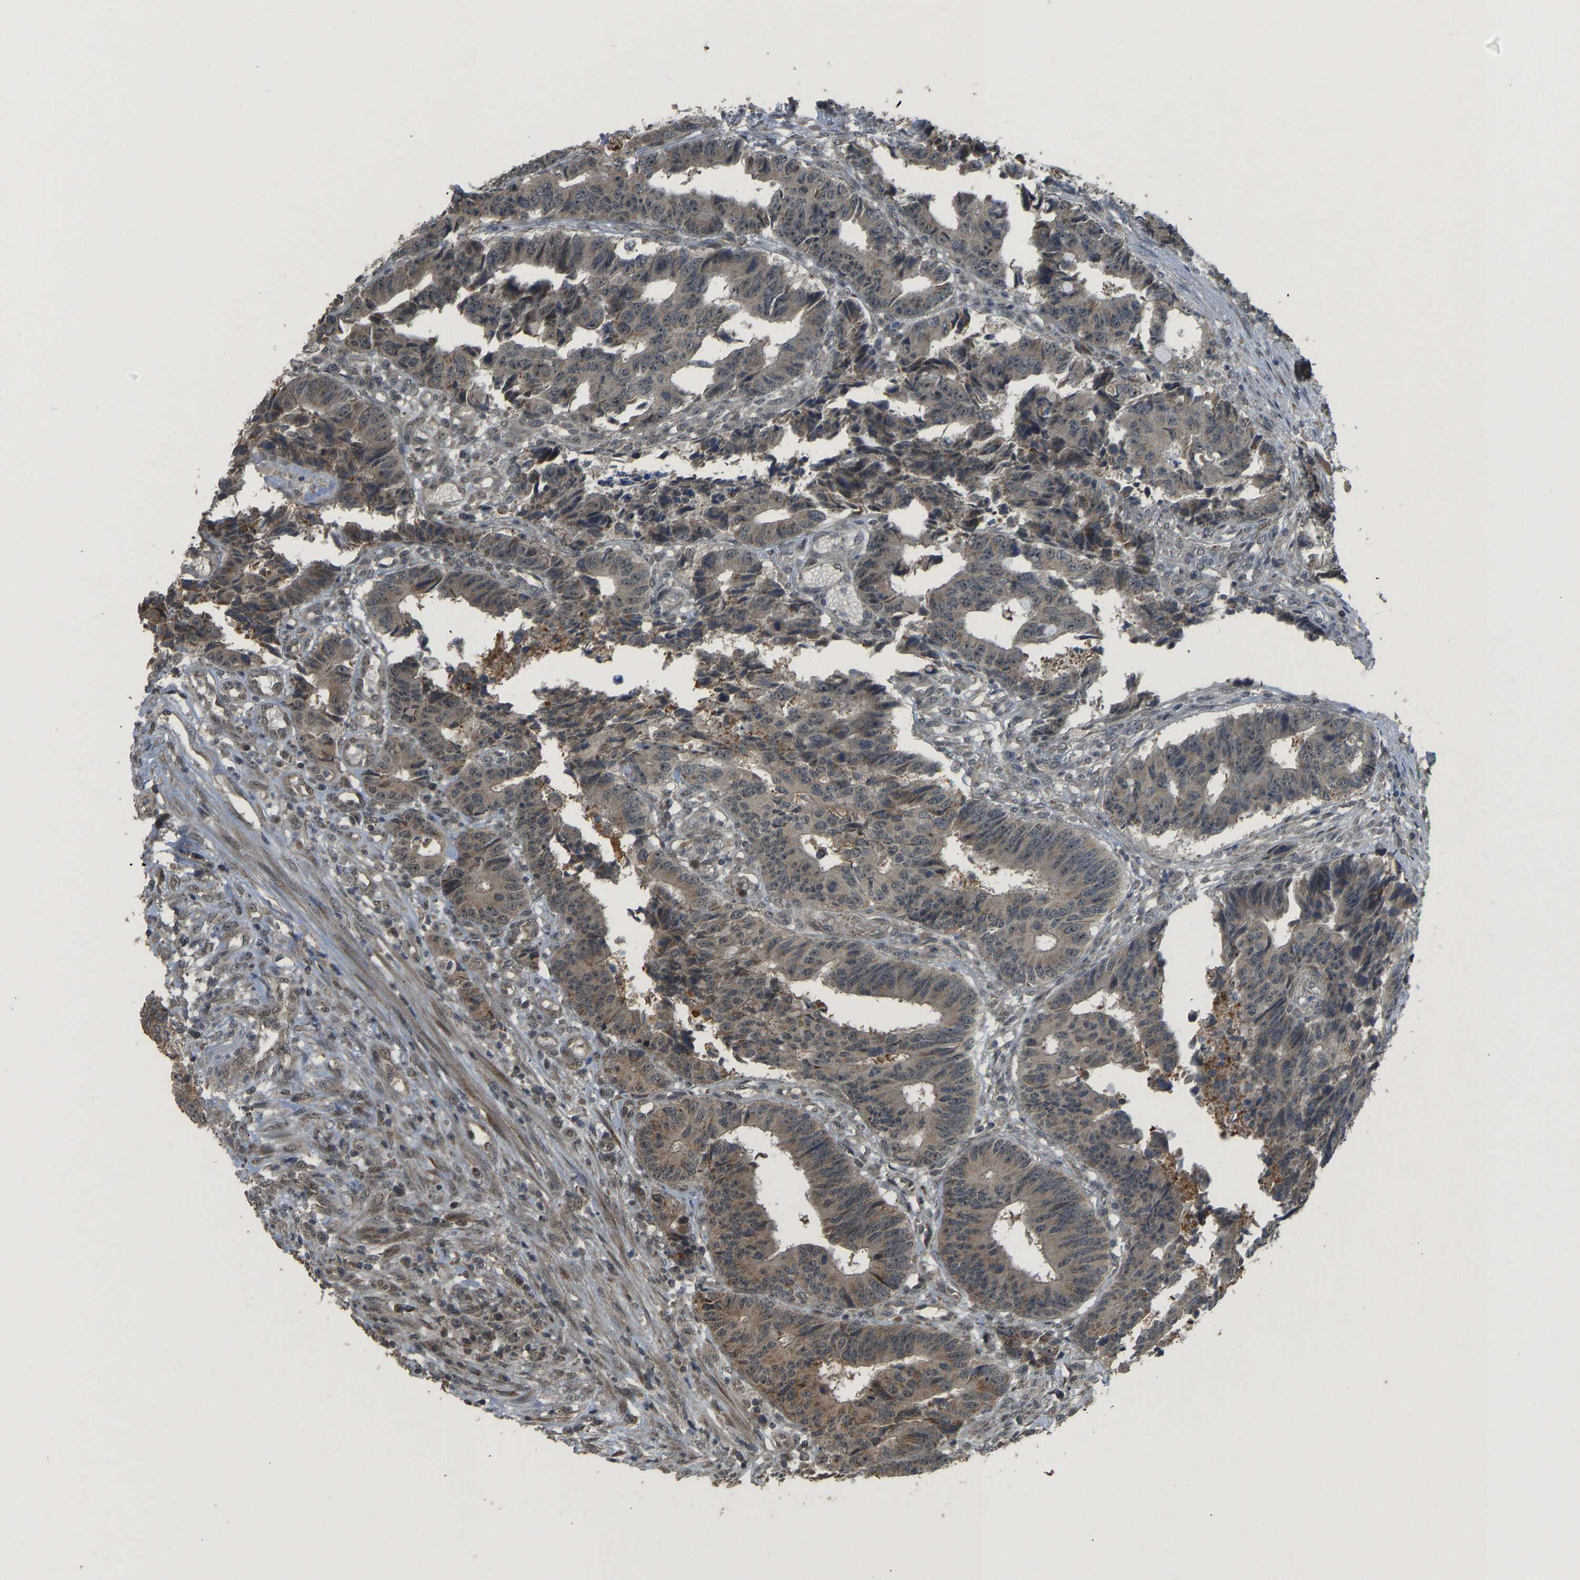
{"staining": {"intensity": "moderate", "quantity": ">75%", "location": "cytoplasmic/membranous"}, "tissue": "colorectal cancer", "cell_type": "Tumor cells", "image_type": "cancer", "snomed": [{"axis": "morphology", "description": "Adenocarcinoma, NOS"}, {"axis": "topography", "description": "Rectum"}], "caption": "Moderate cytoplasmic/membranous protein positivity is identified in about >75% of tumor cells in adenocarcinoma (colorectal).", "gene": "ACADS", "patient": {"sex": "male", "age": 84}}